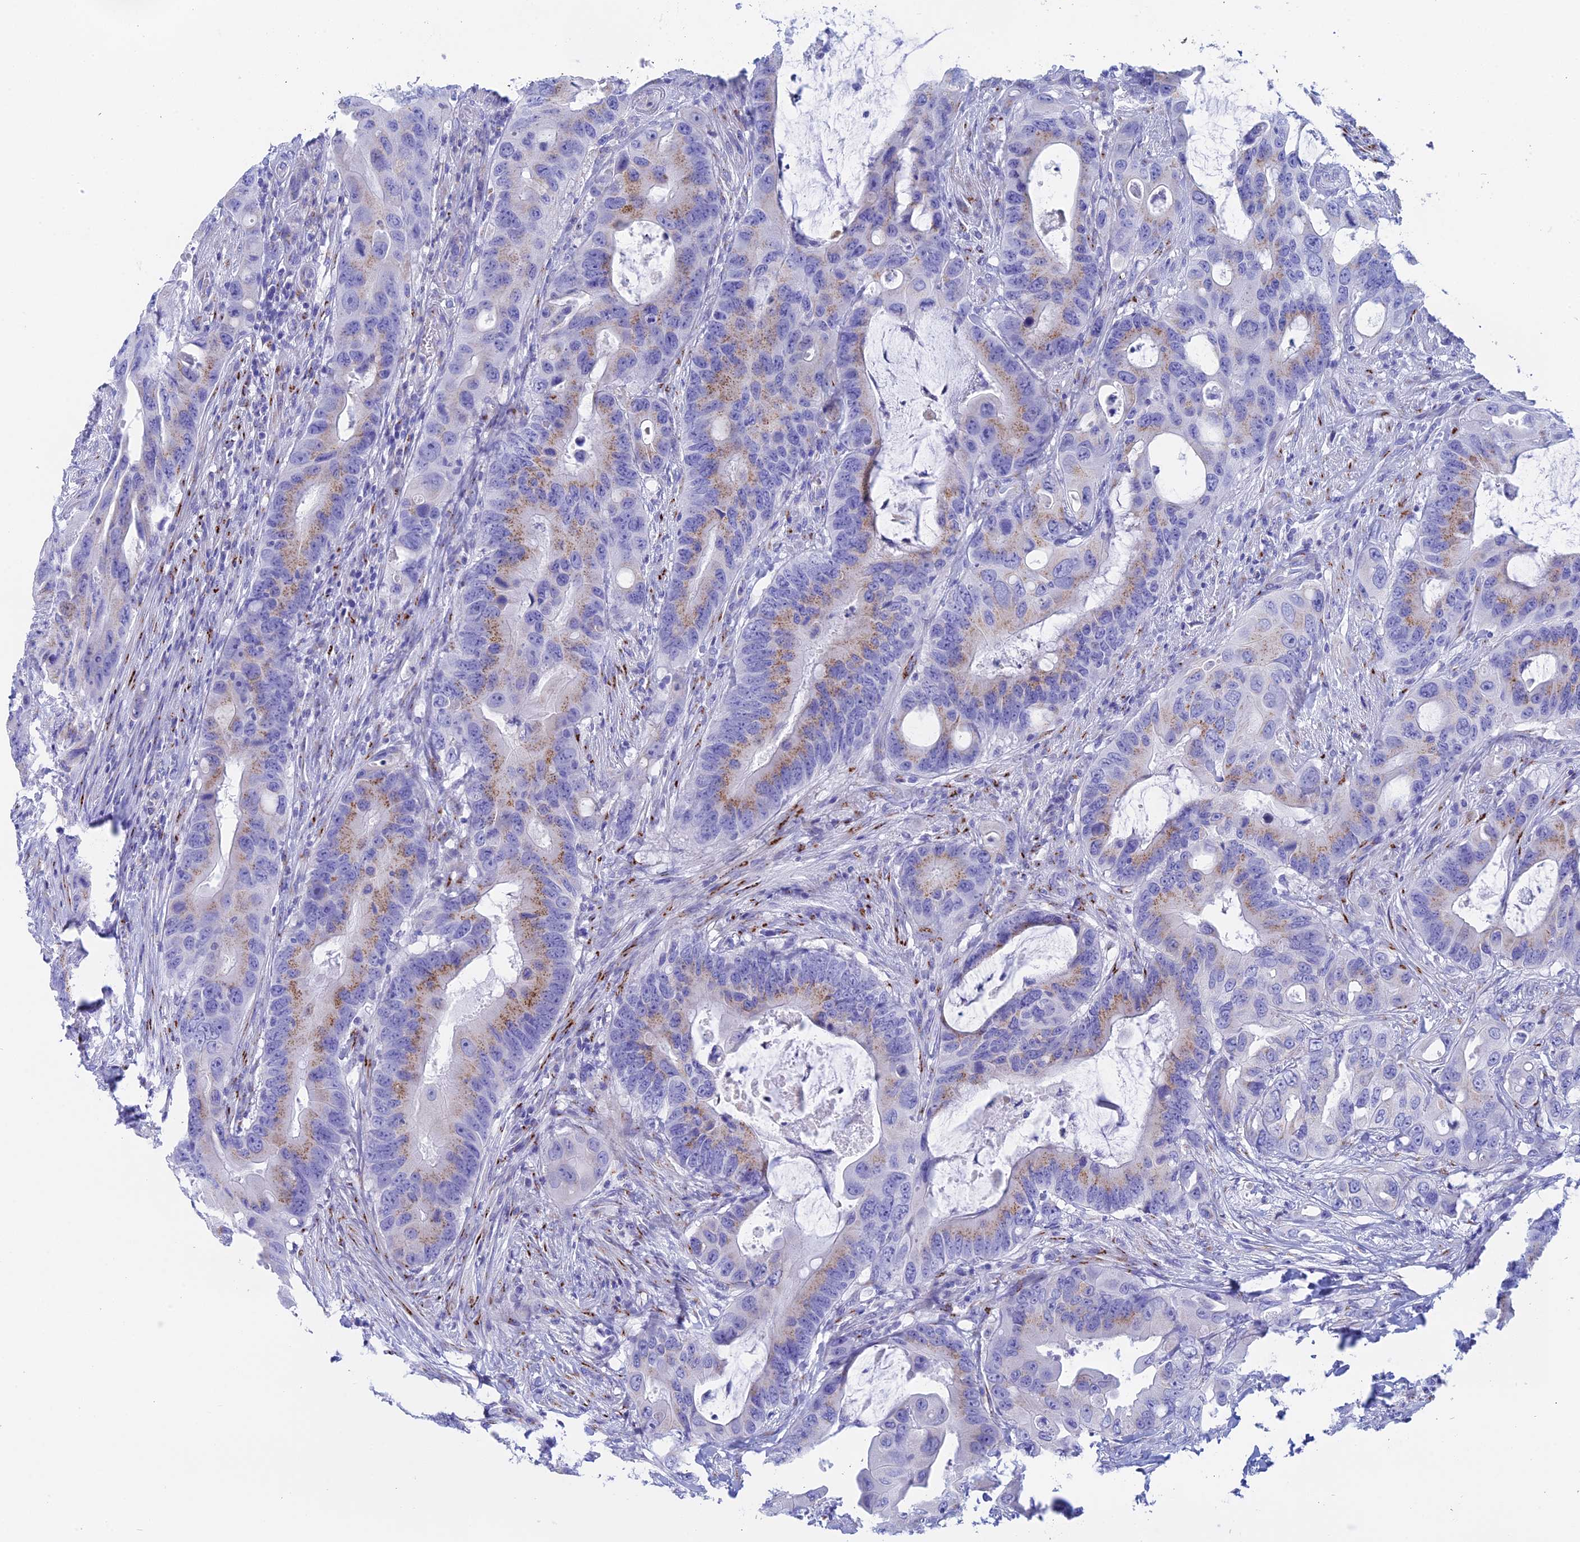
{"staining": {"intensity": "moderate", "quantity": "<25%", "location": "cytoplasmic/membranous"}, "tissue": "colorectal cancer", "cell_type": "Tumor cells", "image_type": "cancer", "snomed": [{"axis": "morphology", "description": "Adenocarcinoma, NOS"}, {"axis": "topography", "description": "Colon"}], "caption": "Protein positivity by immunohistochemistry (IHC) exhibits moderate cytoplasmic/membranous staining in approximately <25% of tumor cells in adenocarcinoma (colorectal).", "gene": "ERICH4", "patient": {"sex": "male", "age": 71}}